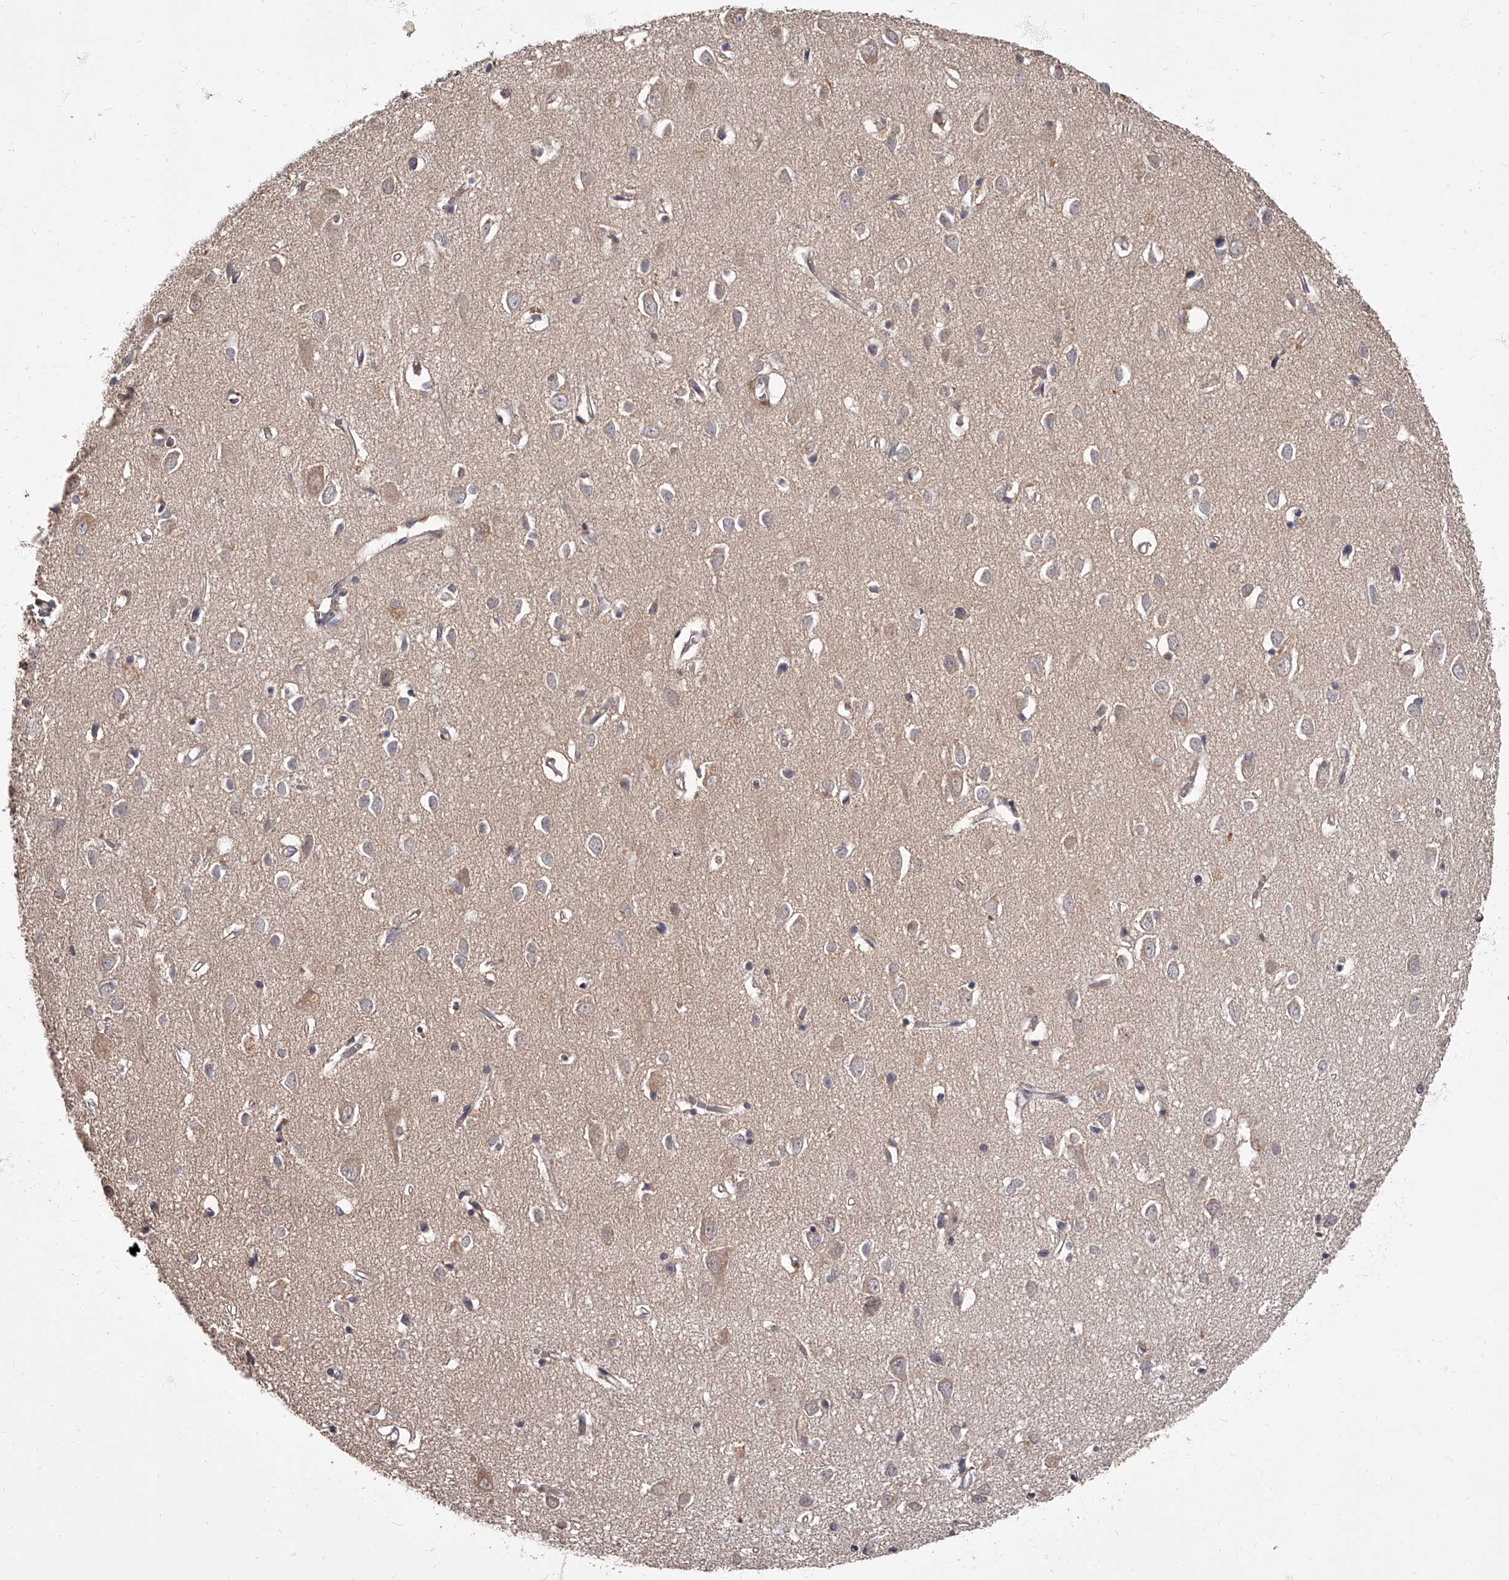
{"staining": {"intensity": "weak", "quantity": "25%-75%", "location": "cytoplasmic/membranous"}, "tissue": "cerebral cortex", "cell_type": "Endothelial cells", "image_type": "normal", "snomed": [{"axis": "morphology", "description": "Normal tissue, NOS"}, {"axis": "topography", "description": "Cerebral cortex"}], "caption": "Benign cerebral cortex exhibits weak cytoplasmic/membranous positivity in about 25%-75% of endothelial cells, visualized by immunohistochemistry.", "gene": "APEH", "patient": {"sex": "female", "age": 64}}